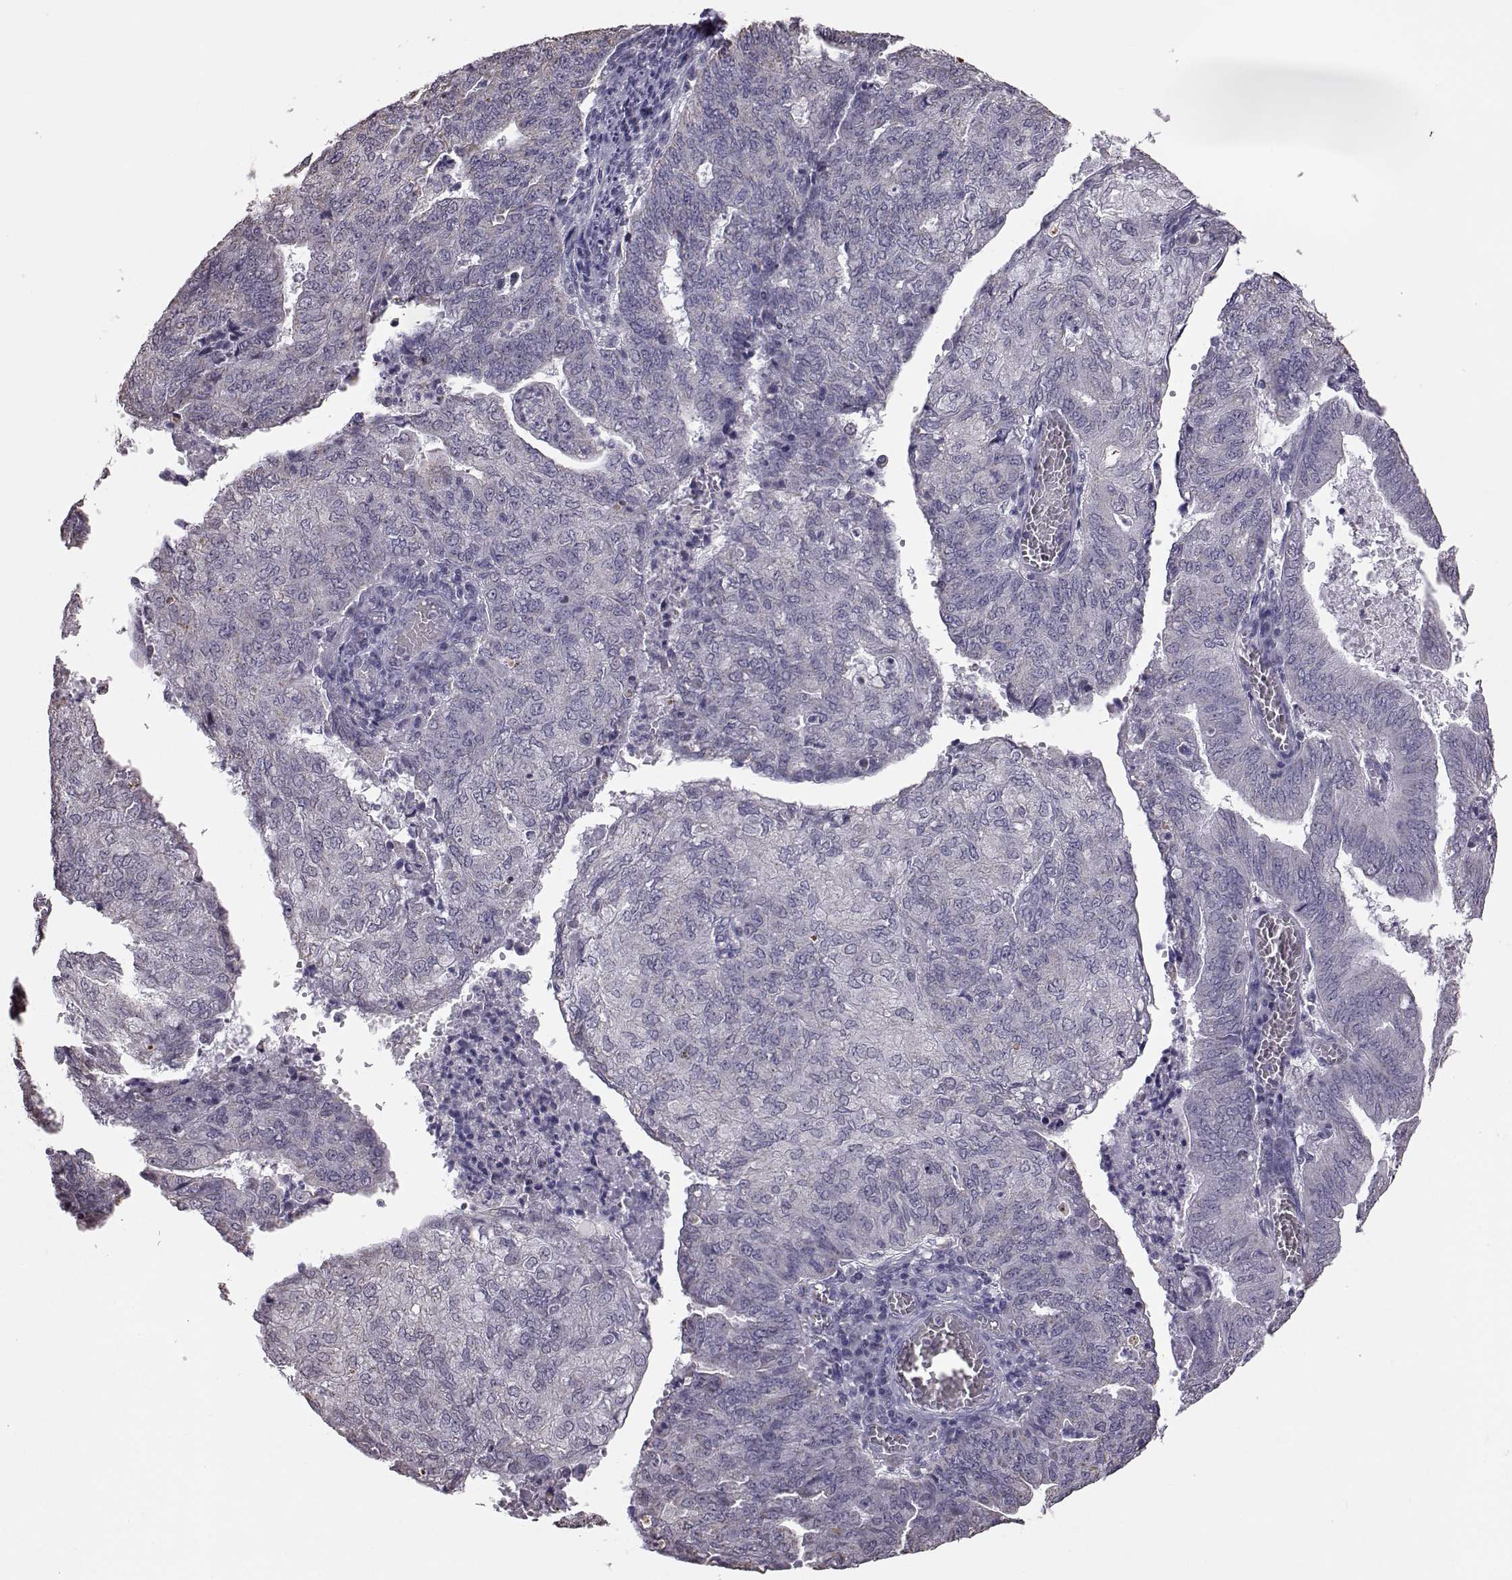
{"staining": {"intensity": "negative", "quantity": "none", "location": "none"}, "tissue": "endometrial cancer", "cell_type": "Tumor cells", "image_type": "cancer", "snomed": [{"axis": "morphology", "description": "Adenocarcinoma, NOS"}, {"axis": "topography", "description": "Endometrium"}], "caption": "The histopathology image demonstrates no staining of tumor cells in endometrial cancer.", "gene": "ALDH3A1", "patient": {"sex": "female", "age": 82}}